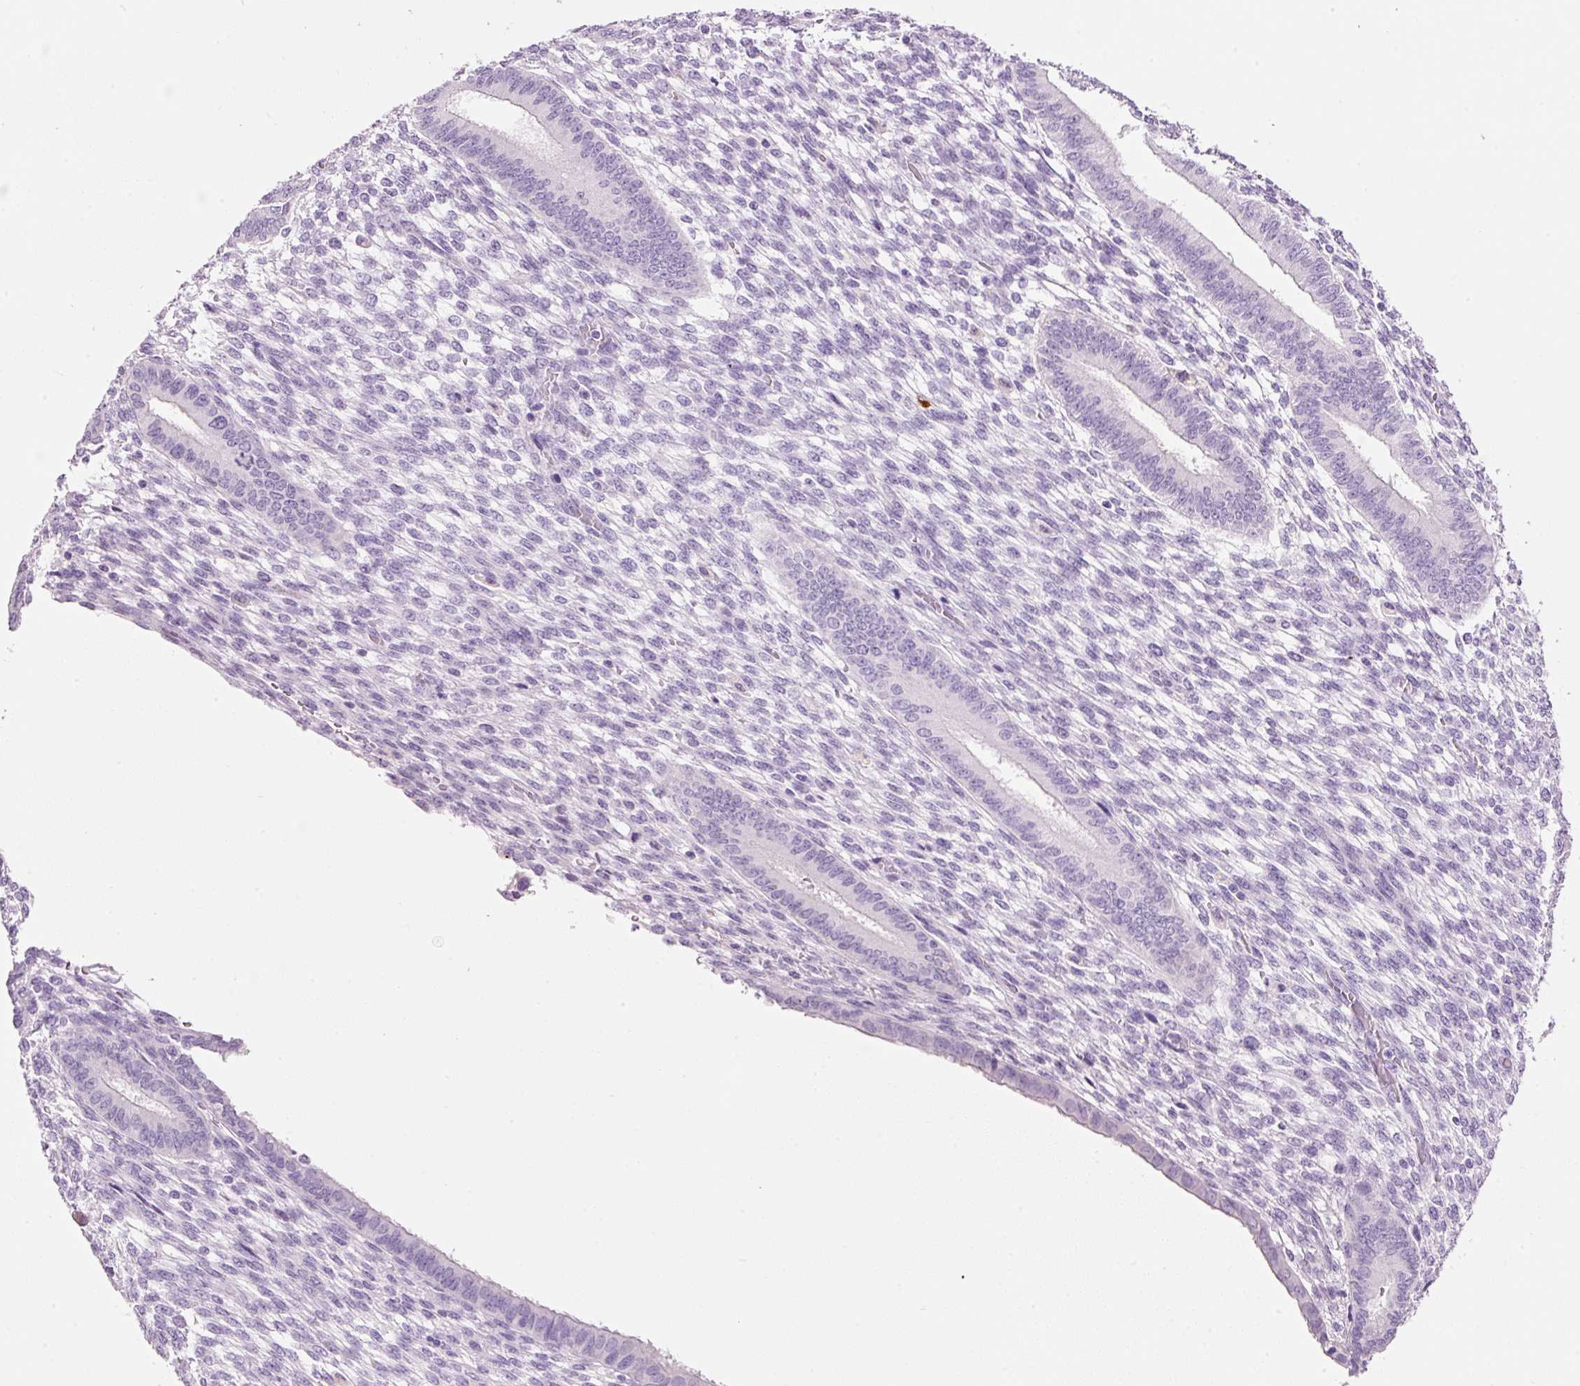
{"staining": {"intensity": "negative", "quantity": "none", "location": "none"}, "tissue": "endometrium", "cell_type": "Cells in endometrial stroma", "image_type": "normal", "snomed": [{"axis": "morphology", "description": "Normal tissue, NOS"}, {"axis": "topography", "description": "Endometrium"}], "caption": "Benign endometrium was stained to show a protein in brown. There is no significant staining in cells in endometrial stroma. Brightfield microscopy of immunohistochemistry (IHC) stained with DAB (3,3'-diaminobenzidine) (brown) and hematoxylin (blue), captured at high magnification.", "gene": "CMA1", "patient": {"sex": "female", "age": 36}}